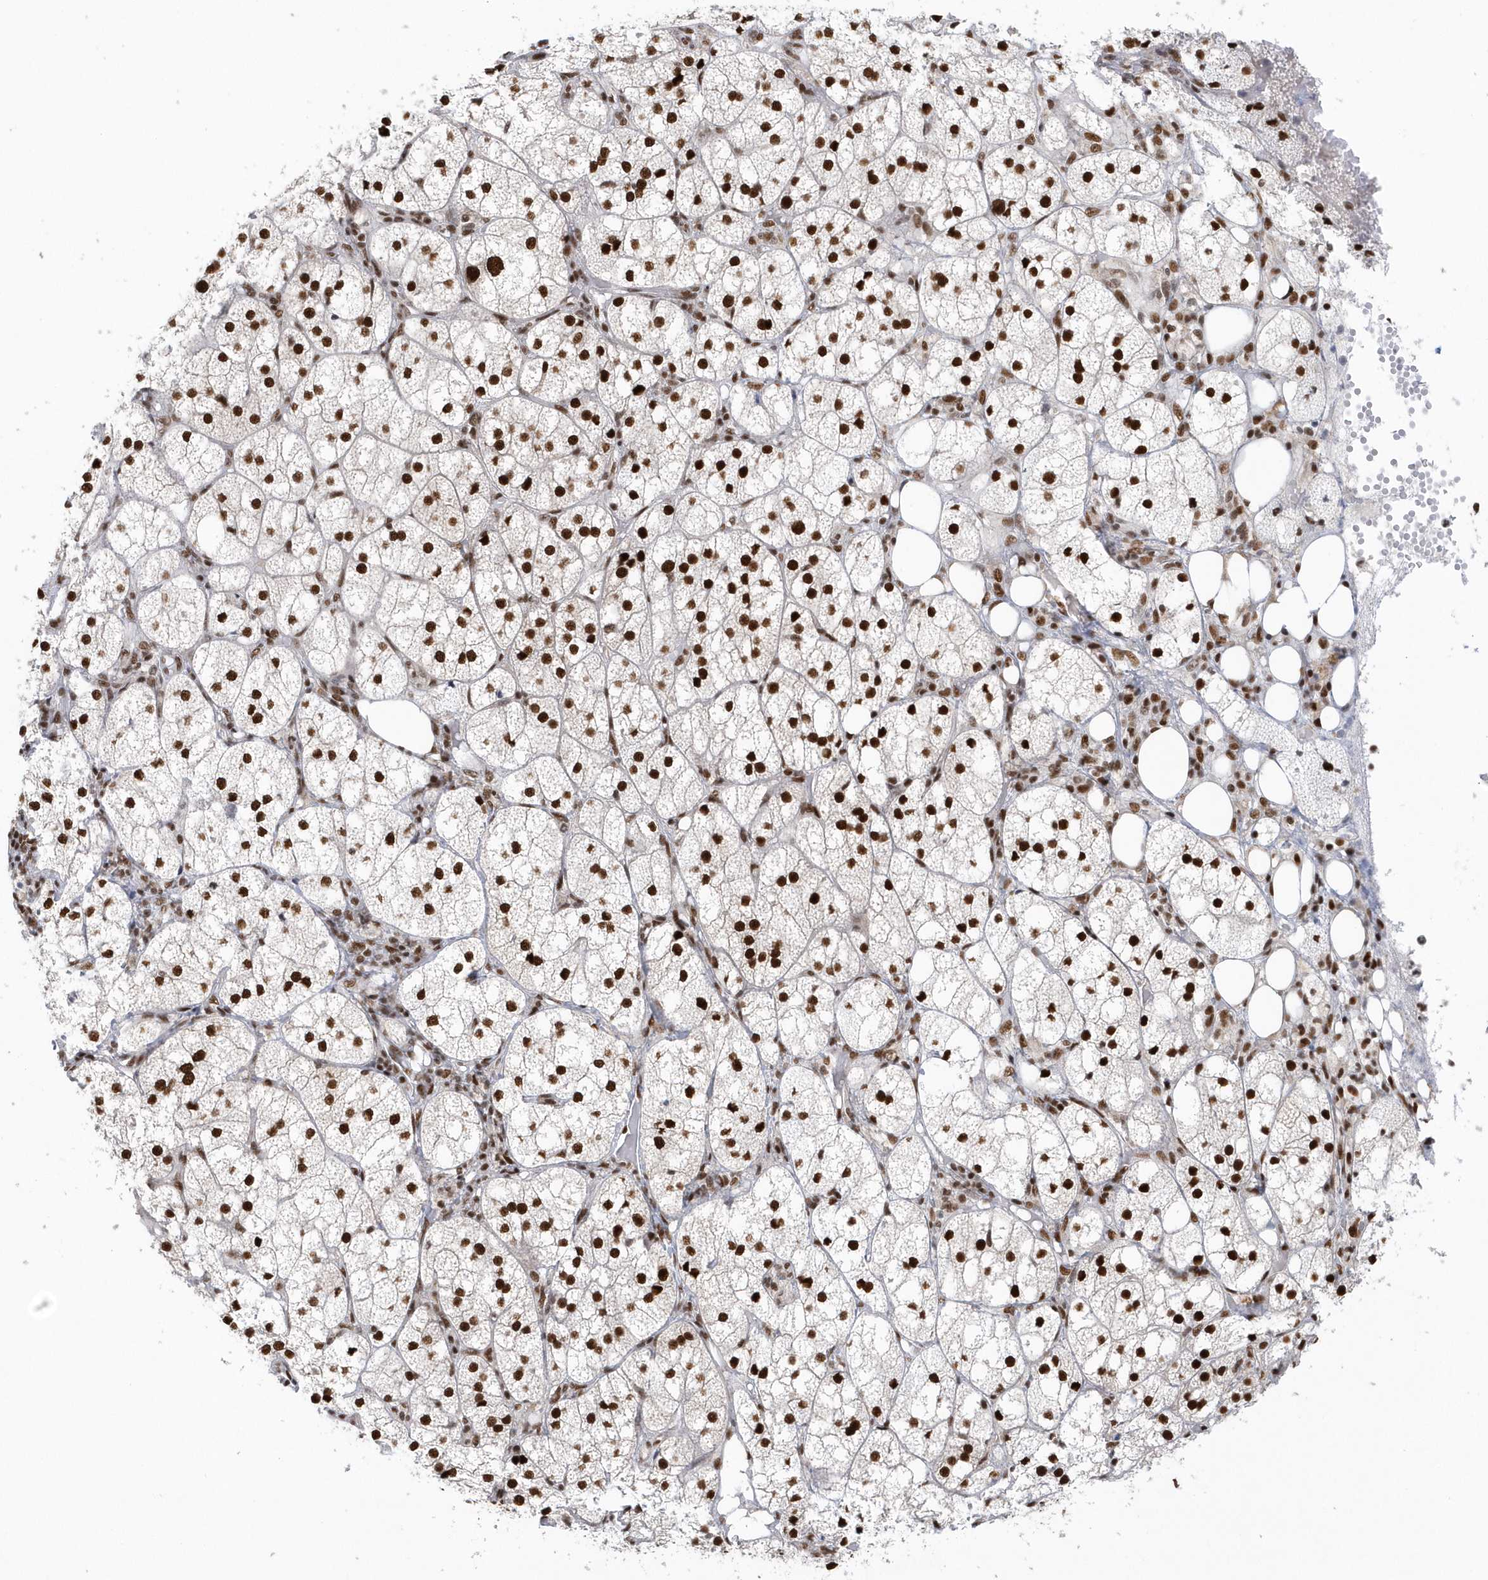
{"staining": {"intensity": "strong", "quantity": ">75%", "location": "nuclear"}, "tissue": "adrenal gland", "cell_type": "Glandular cells", "image_type": "normal", "snomed": [{"axis": "morphology", "description": "Normal tissue, NOS"}, {"axis": "topography", "description": "Adrenal gland"}], "caption": "Protein staining displays strong nuclear expression in about >75% of glandular cells in benign adrenal gland.", "gene": "SEPHS1", "patient": {"sex": "female", "age": 61}}